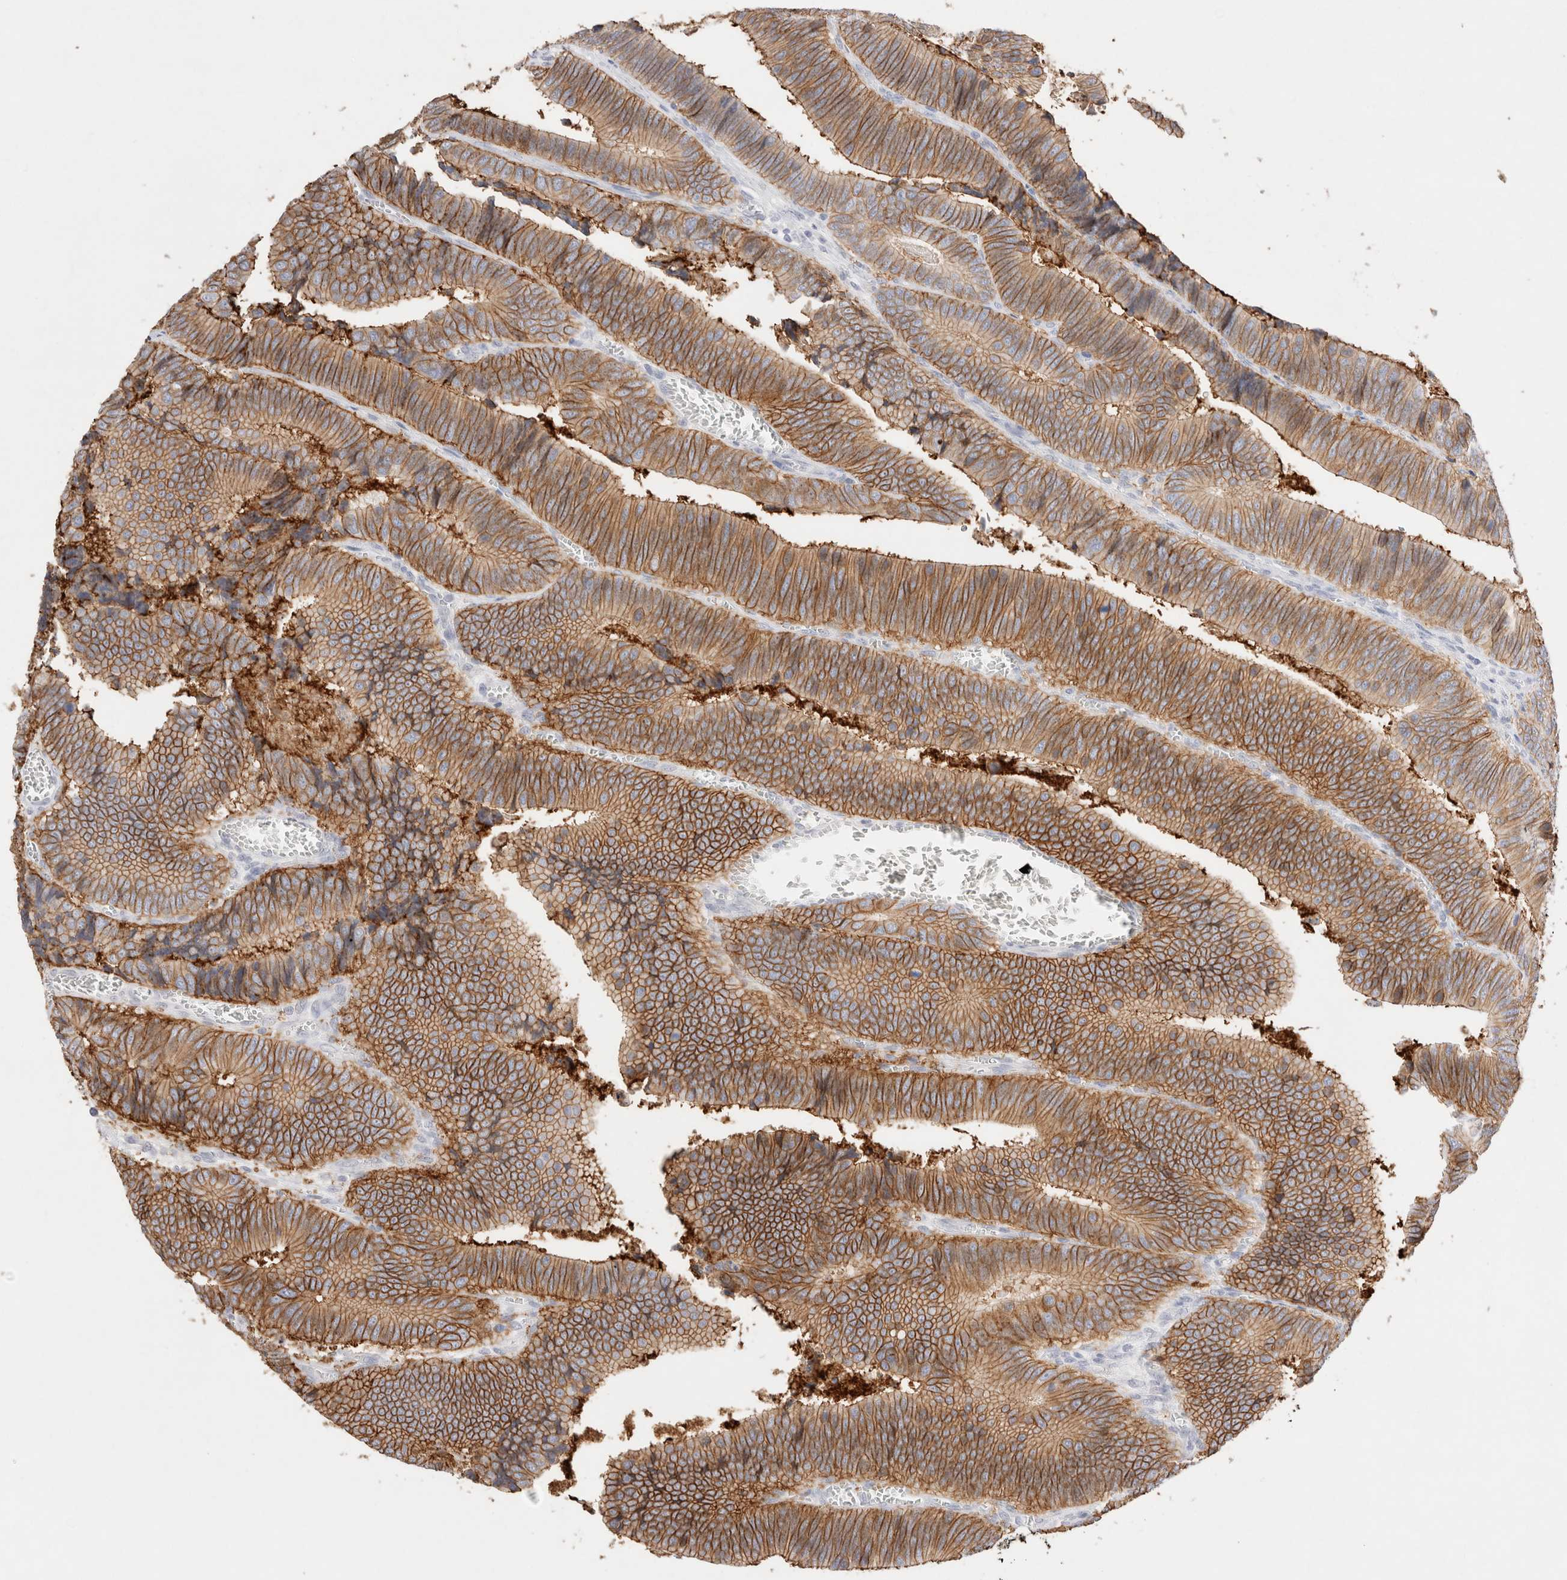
{"staining": {"intensity": "strong", "quantity": ">75%", "location": "cytoplasmic/membranous"}, "tissue": "colorectal cancer", "cell_type": "Tumor cells", "image_type": "cancer", "snomed": [{"axis": "morphology", "description": "Inflammation, NOS"}, {"axis": "morphology", "description": "Adenocarcinoma, NOS"}, {"axis": "topography", "description": "Colon"}], "caption": "DAB (3,3'-diaminobenzidine) immunohistochemical staining of human colorectal cancer (adenocarcinoma) demonstrates strong cytoplasmic/membranous protein positivity in about >75% of tumor cells.", "gene": "EPCAM", "patient": {"sex": "male", "age": 72}}